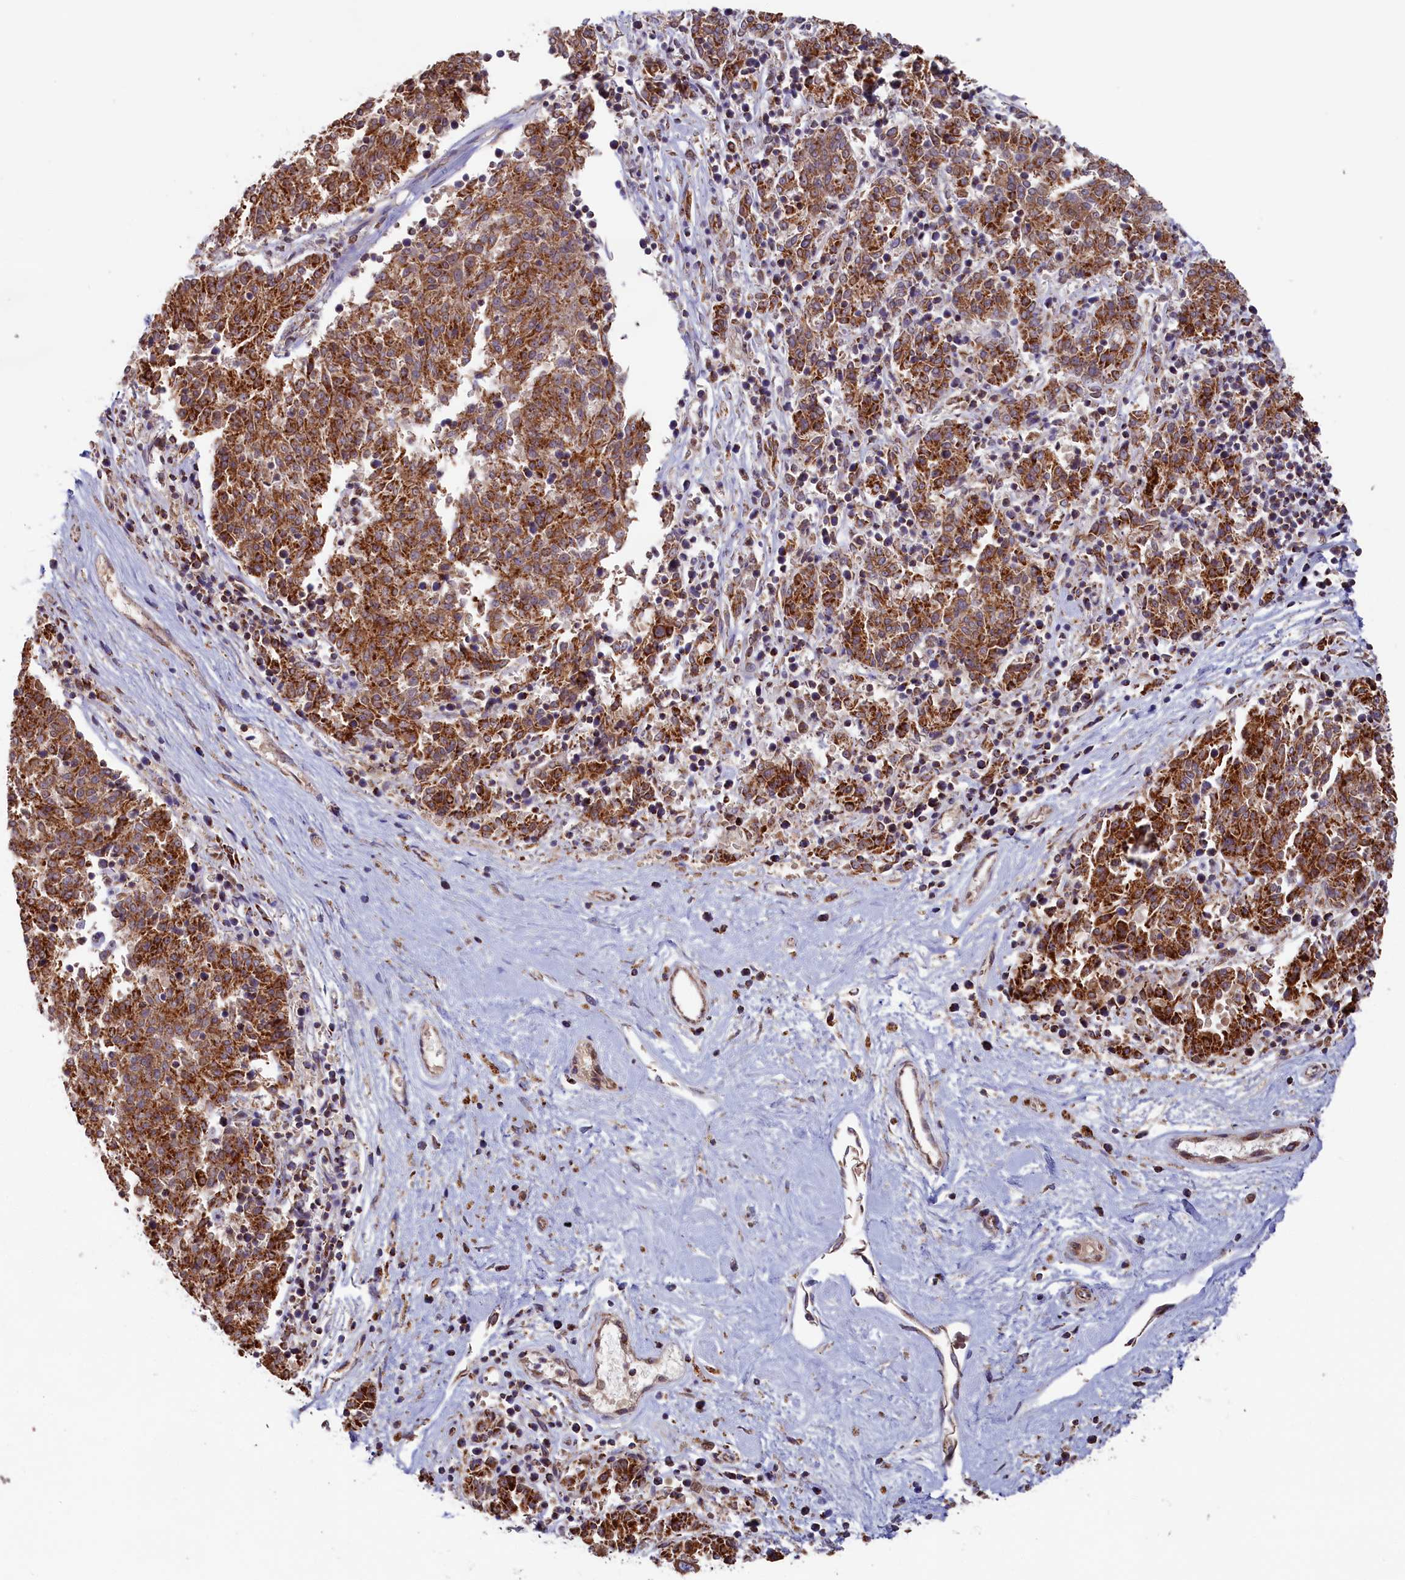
{"staining": {"intensity": "moderate", "quantity": ">75%", "location": "cytoplasmic/membranous"}, "tissue": "melanoma", "cell_type": "Tumor cells", "image_type": "cancer", "snomed": [{"axis": "morphology", "description": "Malignant melanoma, NOS"}, {"axis": "topography", "description": "Skin"}], "caption": "Malignant melanoma stained with IHC reveals moderate cytoplasmic/membranous expression in approximately >75% of tumor cells.", "gene": "MACROD1", "patient": {"sex": "female", "age": 72}}